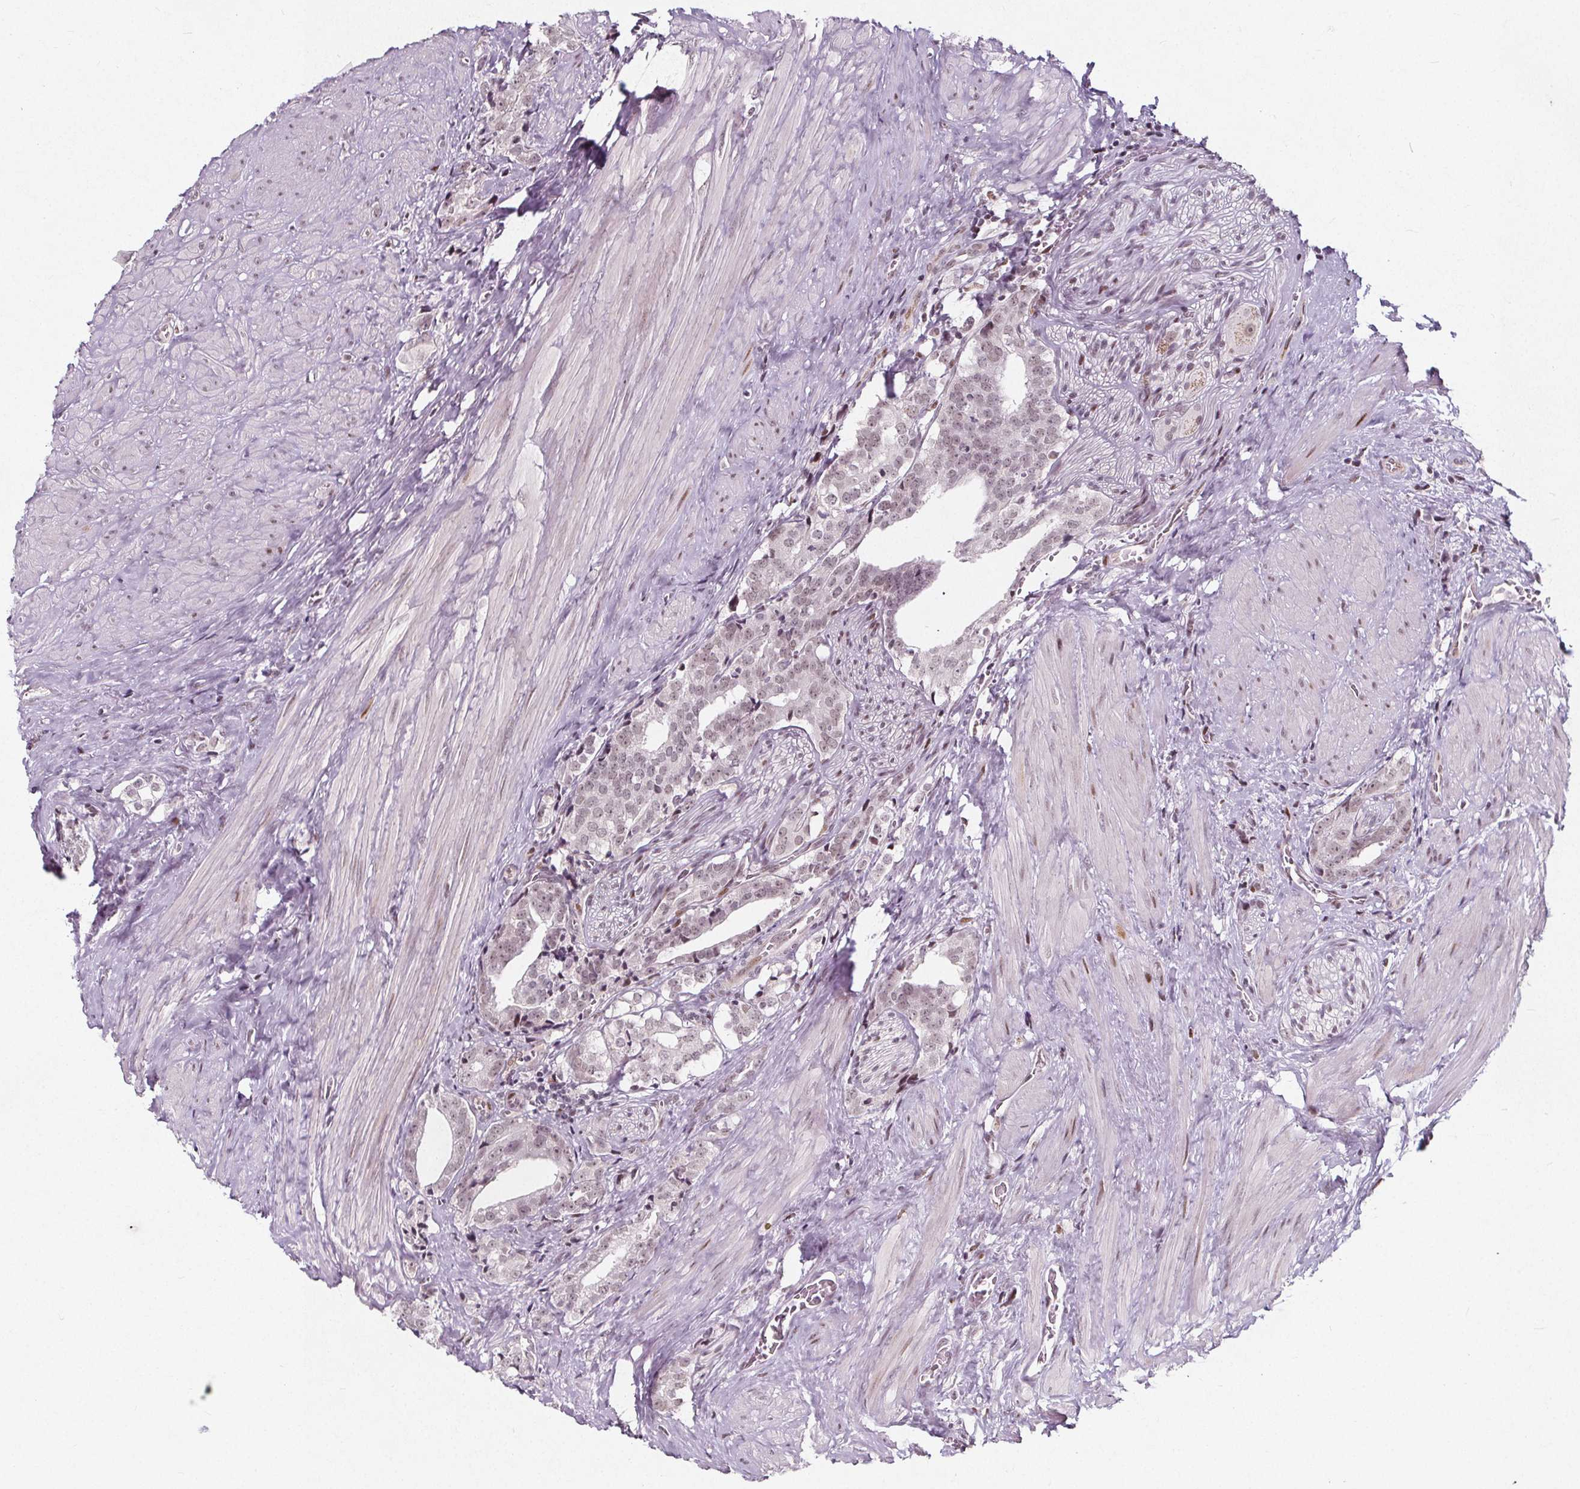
{"staining": {"intensity": "weak", "quantity": ">75%", "location": "nuclear"}, "tissue": "prostate cancer", "cell_type": "Tumor cells", "image_type": "cancer", "snomed": [{"axis": "morphology", "description": "Adenocarcinoma, NOS"}, {"axis": "topography", "description": "Prostate and seminal vesicle, NOS"}], "caption": "A brown stain highlights weak nuclear positivity of a protein in prostate adenocarcinoma tumor cells. Nuclei are stained in blue.", "gene": "TAF6L", "patient": {"sex": "male", "age": 63}}